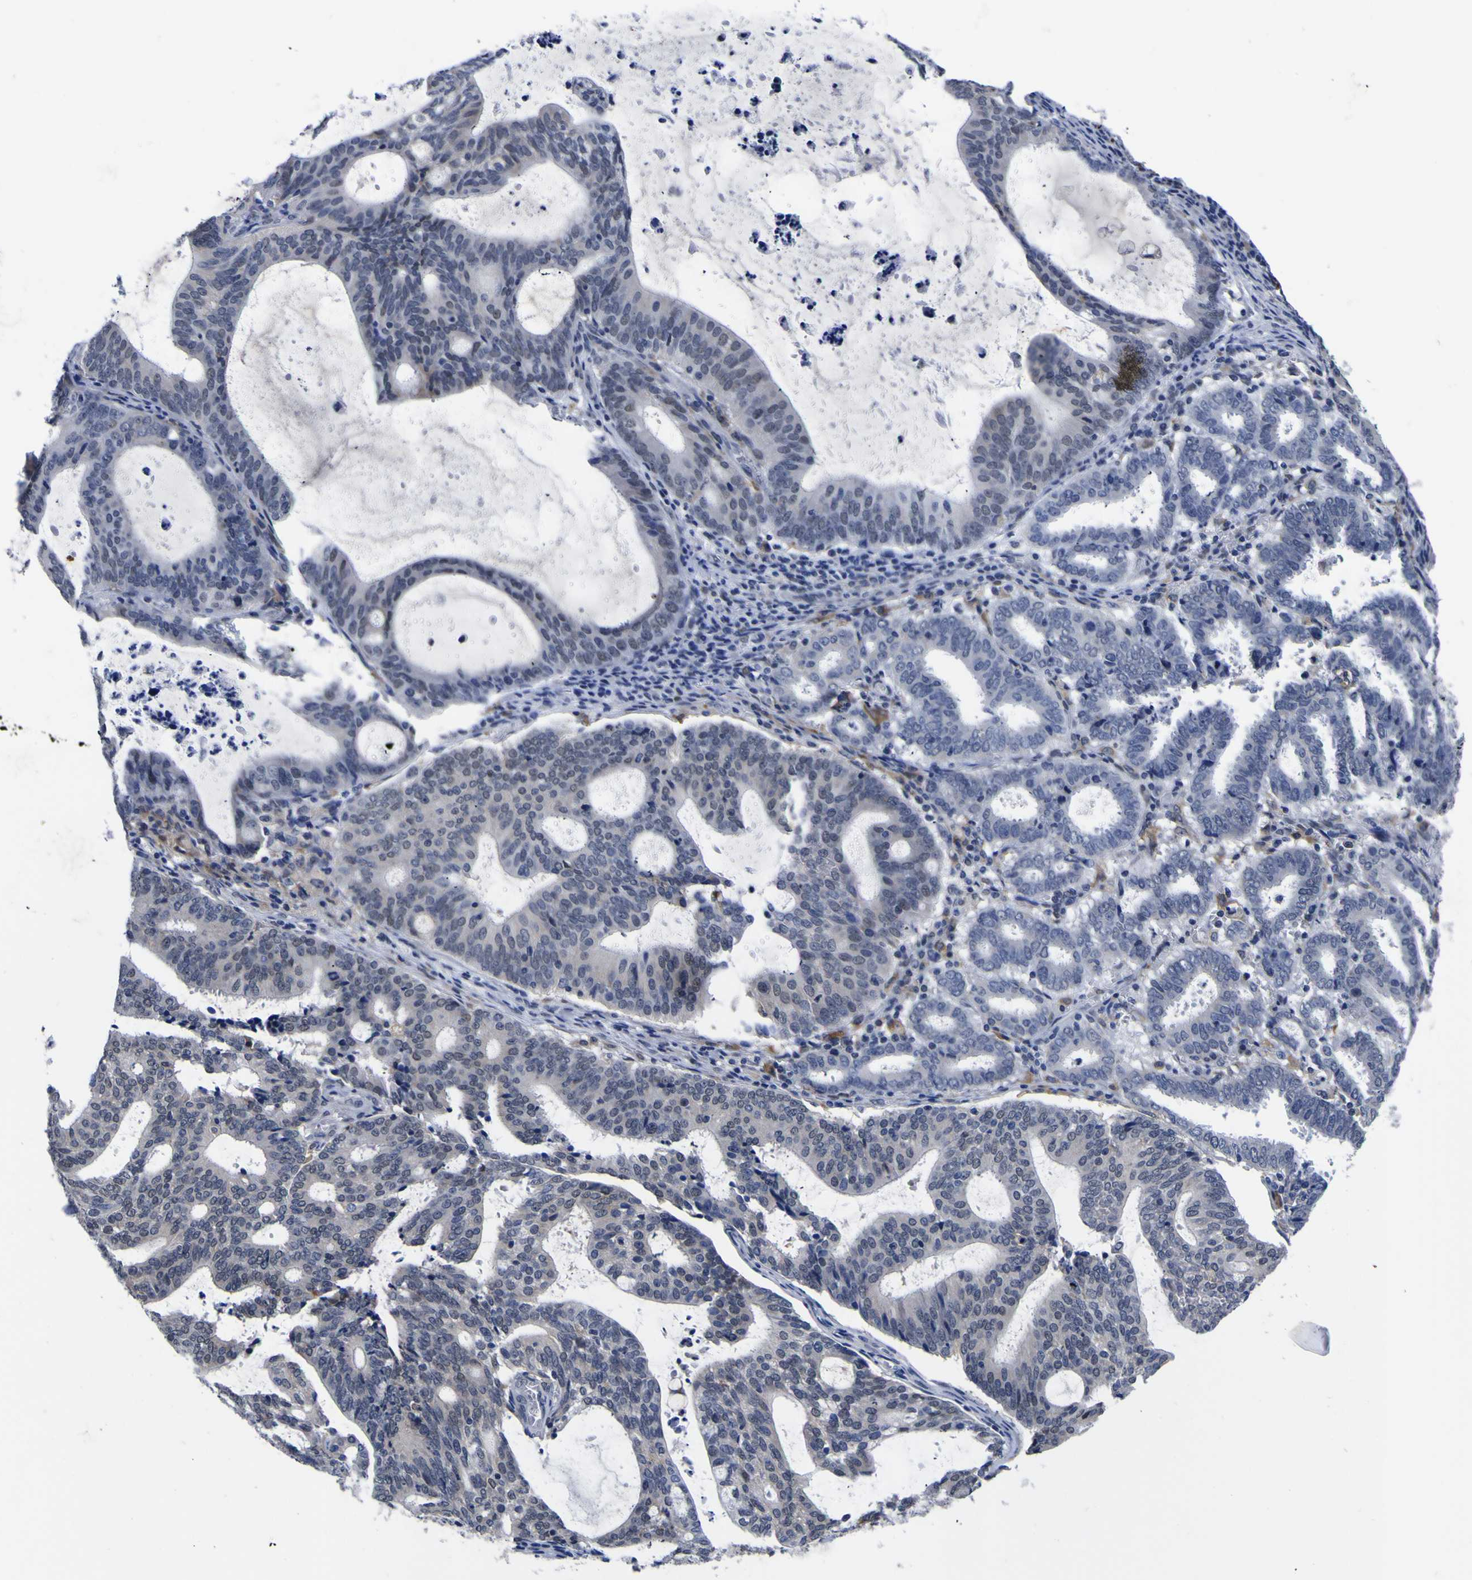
{"staining": {"intensity": "negative", "quantity": "none", "location": "none"}, "tissue": "endometrial cancer", "cell_type": "Tumor cells", "image_type": "cancer", "snomed": [{"axis": "morphology", "description": "Adenocarcinoma, NOS"}, {"axis": "topography", "description": "Uterus"}], "caption": "Tumor cells show no significant positivity in endometrial adenocarcinoma. (Brightfield microscopy of DAB (3,3'-diaminobenzidine) immunohistochemistry (IHC) at high magnification).", "gene": "IGFLR1", "patient": {"sex": "female", "age": 83}}